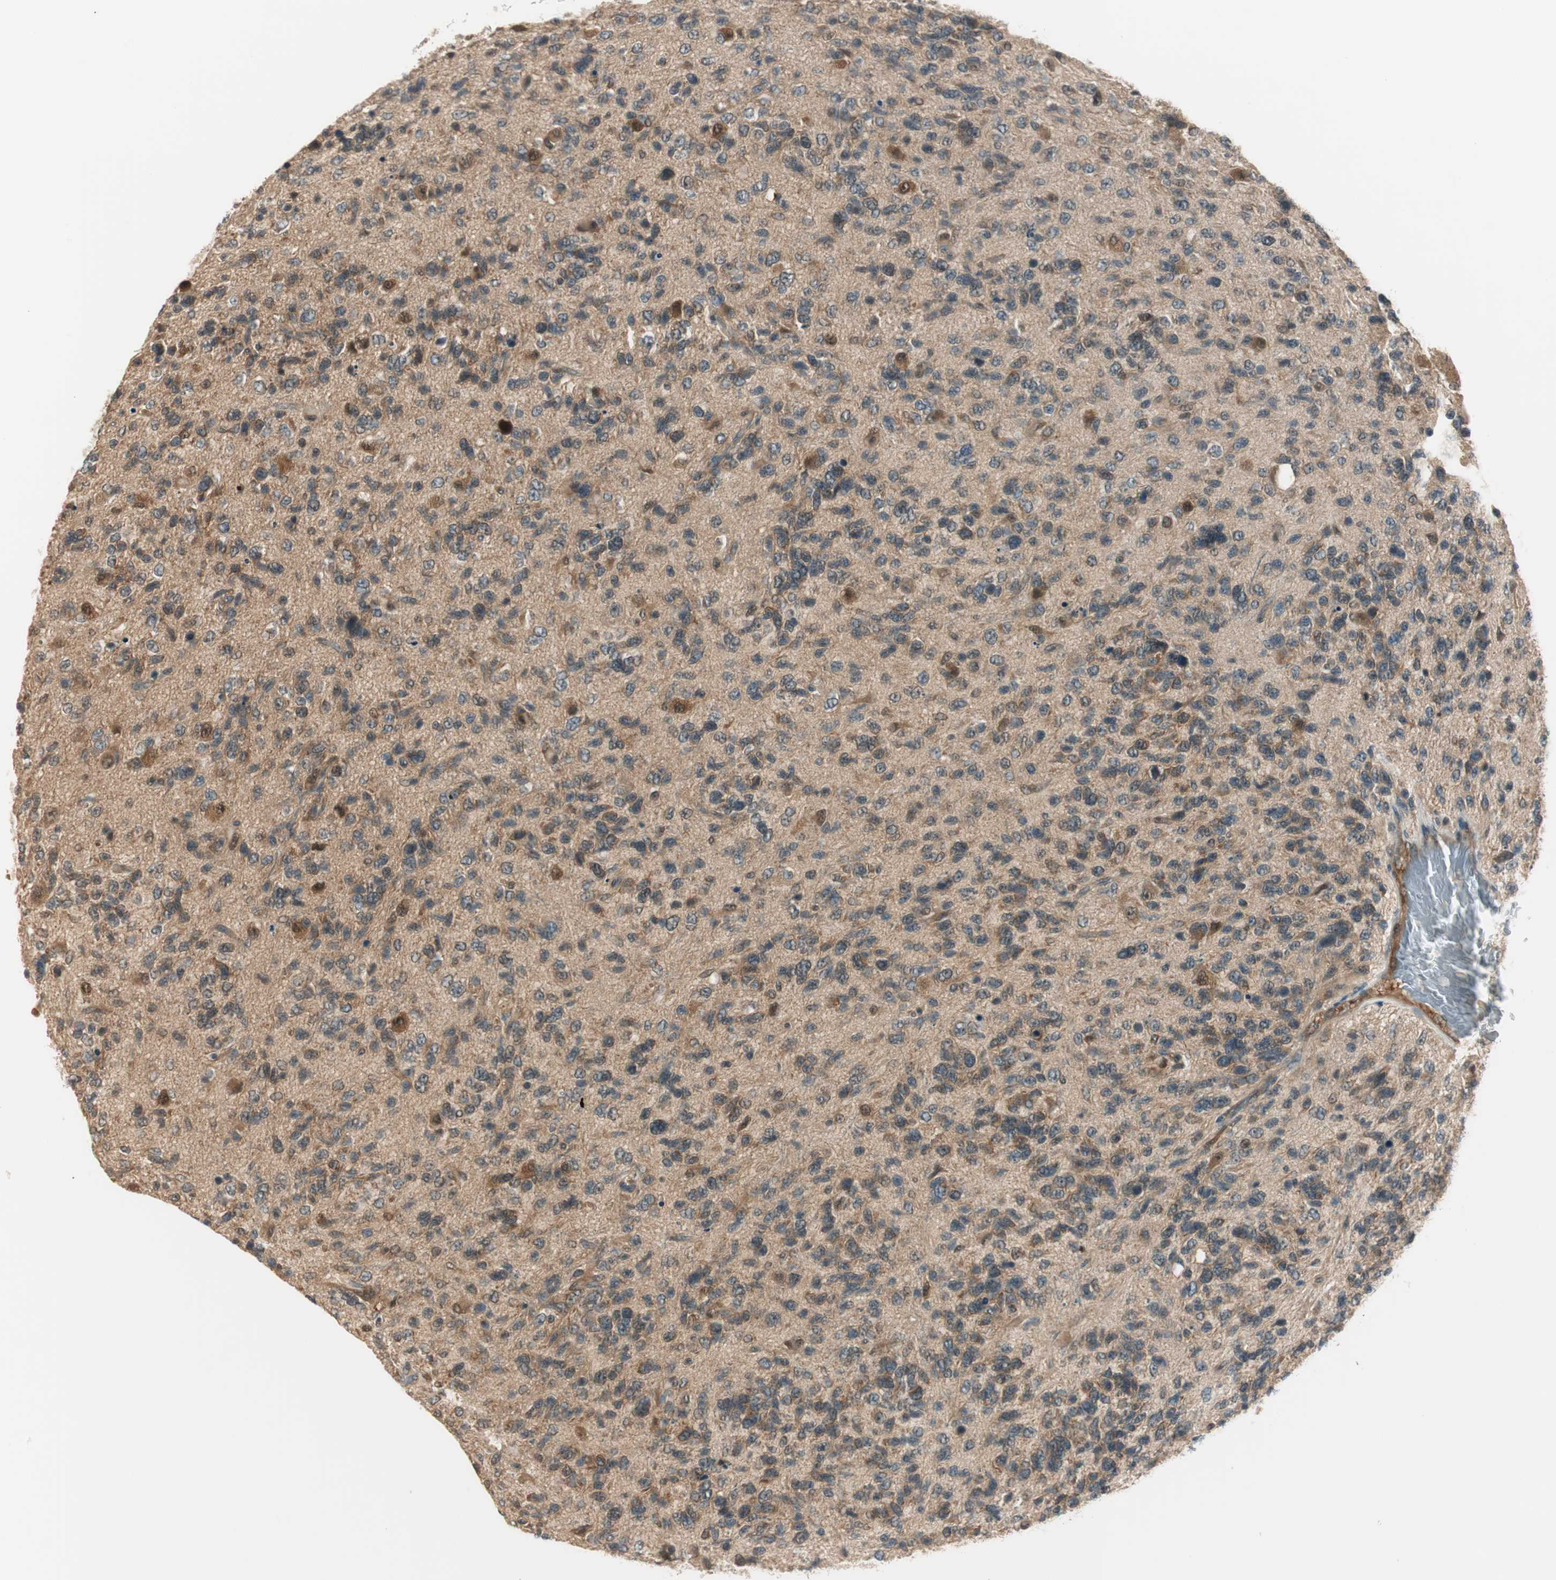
{"staining": {"intensity": "moderate", "quantity": "<25%", "location": "cytoplasmic/membranous"}, "tissue": "glioma", "cell_type": "Tumor cells", "image_type": "cancer", "snomed": [{"axis": "morphology", "description": "Glioma, malignant, High grade"}, {"axis": "topography", "description": "Brain"}], "caption": "Glioma stained for a protein displays moderate cytoplasmic/membranous positivity in tumor cells.", "gene": "IPO5", "patient": {"sex": "female", "age": 58}}